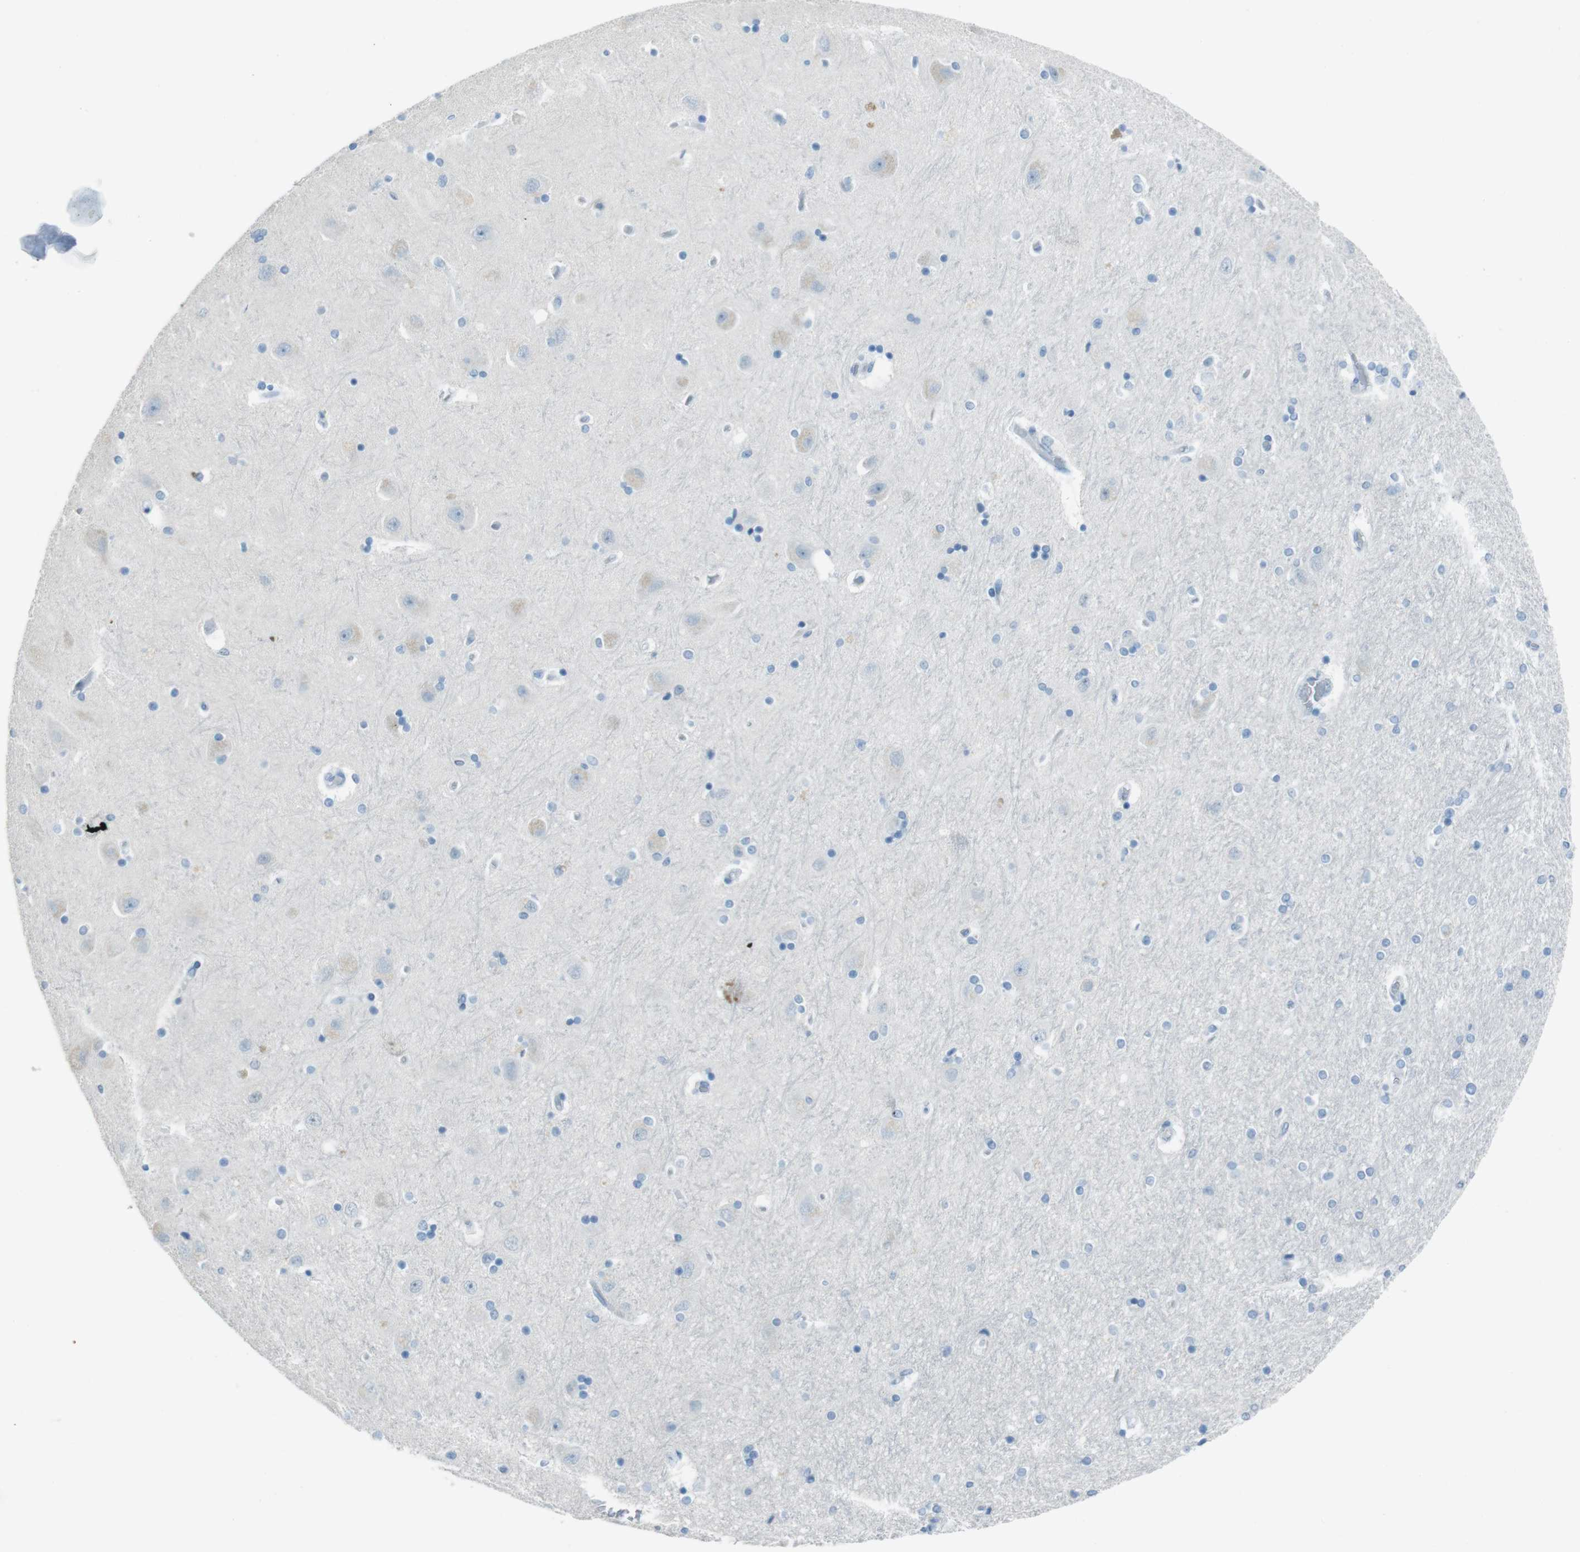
{"staining": {"intensity": "negative", "quantity": "none", "location": "none"}, "tissue": "hippocampus", "cell_type": "Glial cells", "image_type": "normal", "snomed": [{"axis": "morphology", "description": "Normal tissue, NOS"}, {"axis": "topography", "description": "Hippocampus"}], "caption": "An IHC photomicrograph of unremarkable hippocampus is shown. There is no staining in glial cells of hippocampus. (Brightfield microscopy of DAB immunohistochemistry at high magnification).", "gene": "TMEM207", "patient": {"sex": "female", "age": 54}}